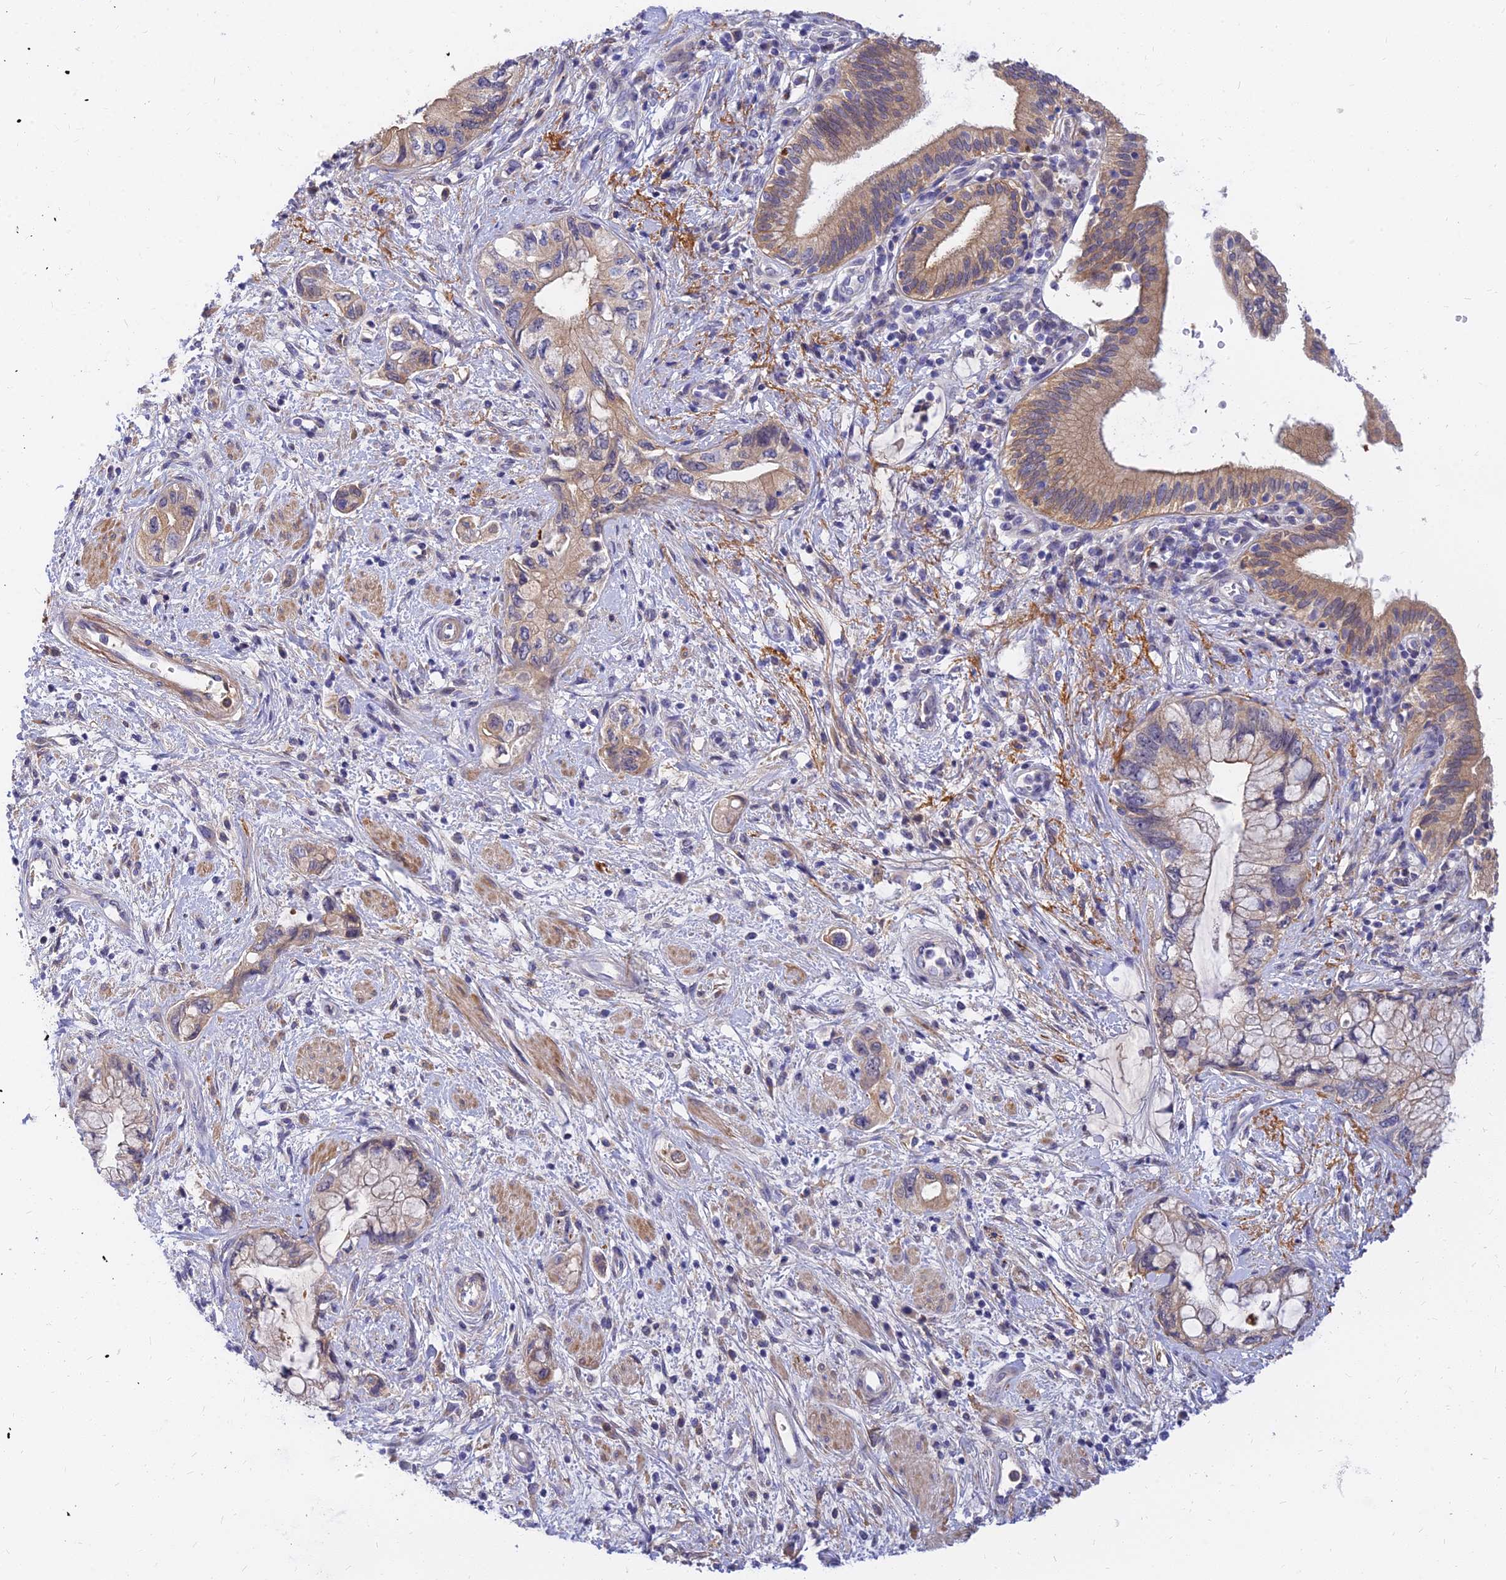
{"staining": {"intensity": "moderate", "quantity": "25%-75%", "location": "cytoplasmic/membranous"}, "tissue": "pancreatic cancer", "cell_type": "Tumor cells", "image_type": "cancer", "snomed": [{"axis": "morphology", "description": "Adenocarcinoma, NOS"}, {"axis": "topography", "description": "Pancreas"}], "caption": "DAB (3,3'-diaminobenzidine) immunohistochemical staining of human adenocarcinoma (pancreatic) displays moderate cytoplasmic/membranous protein expression in about 25%-75% of tumor cells. (Stains: DAB (3,3'-diaminobenzidine) in brown, nuclei in blue, Microscopy: brightfield microscopy at high magnification).", "gene": "ANKS4B", "patient": {"sex": "female", "age": 73}}